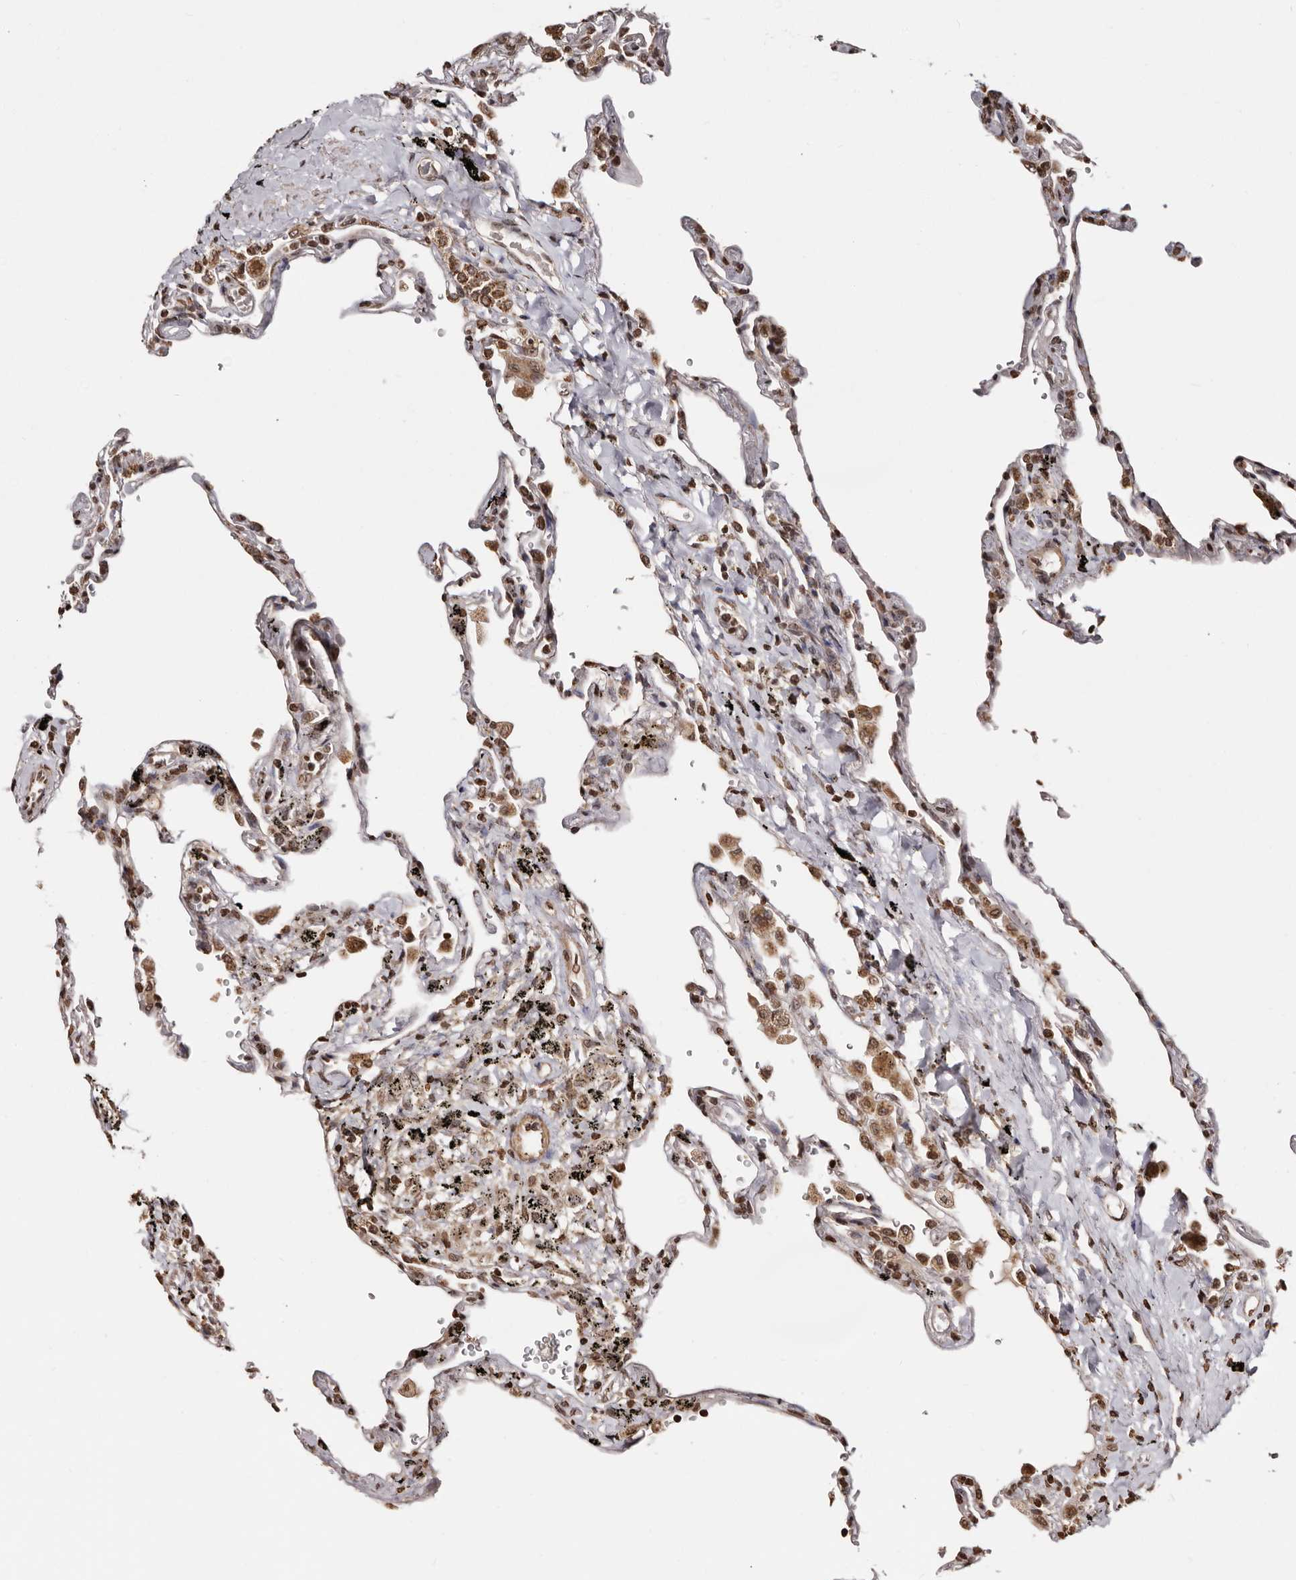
{"staining": {"intensity": "moderate", "quantity": "25%-75%", "location": "cytoplasmic/membranous,nuclear"}, "tissue": "lung", "cell_type": "Alveolar cells", "image_type": "normal", "snomed": [{"axis": "morphology", "description": "Normal tissue, NOS"}, {"axis": "topography", "description": "Lung"}], "caption": "Unremarkable lung was stained to show a protein in brown. There is medium levels of moderate cytoplasmic/membranous,nuclear staining in approximately 25%-75% of alveolar cells. The protein is shown in brown color, while the nuclei are stained blue.", "gene": "CCDC190", "patient": {"sex": "male", "age": 59}}